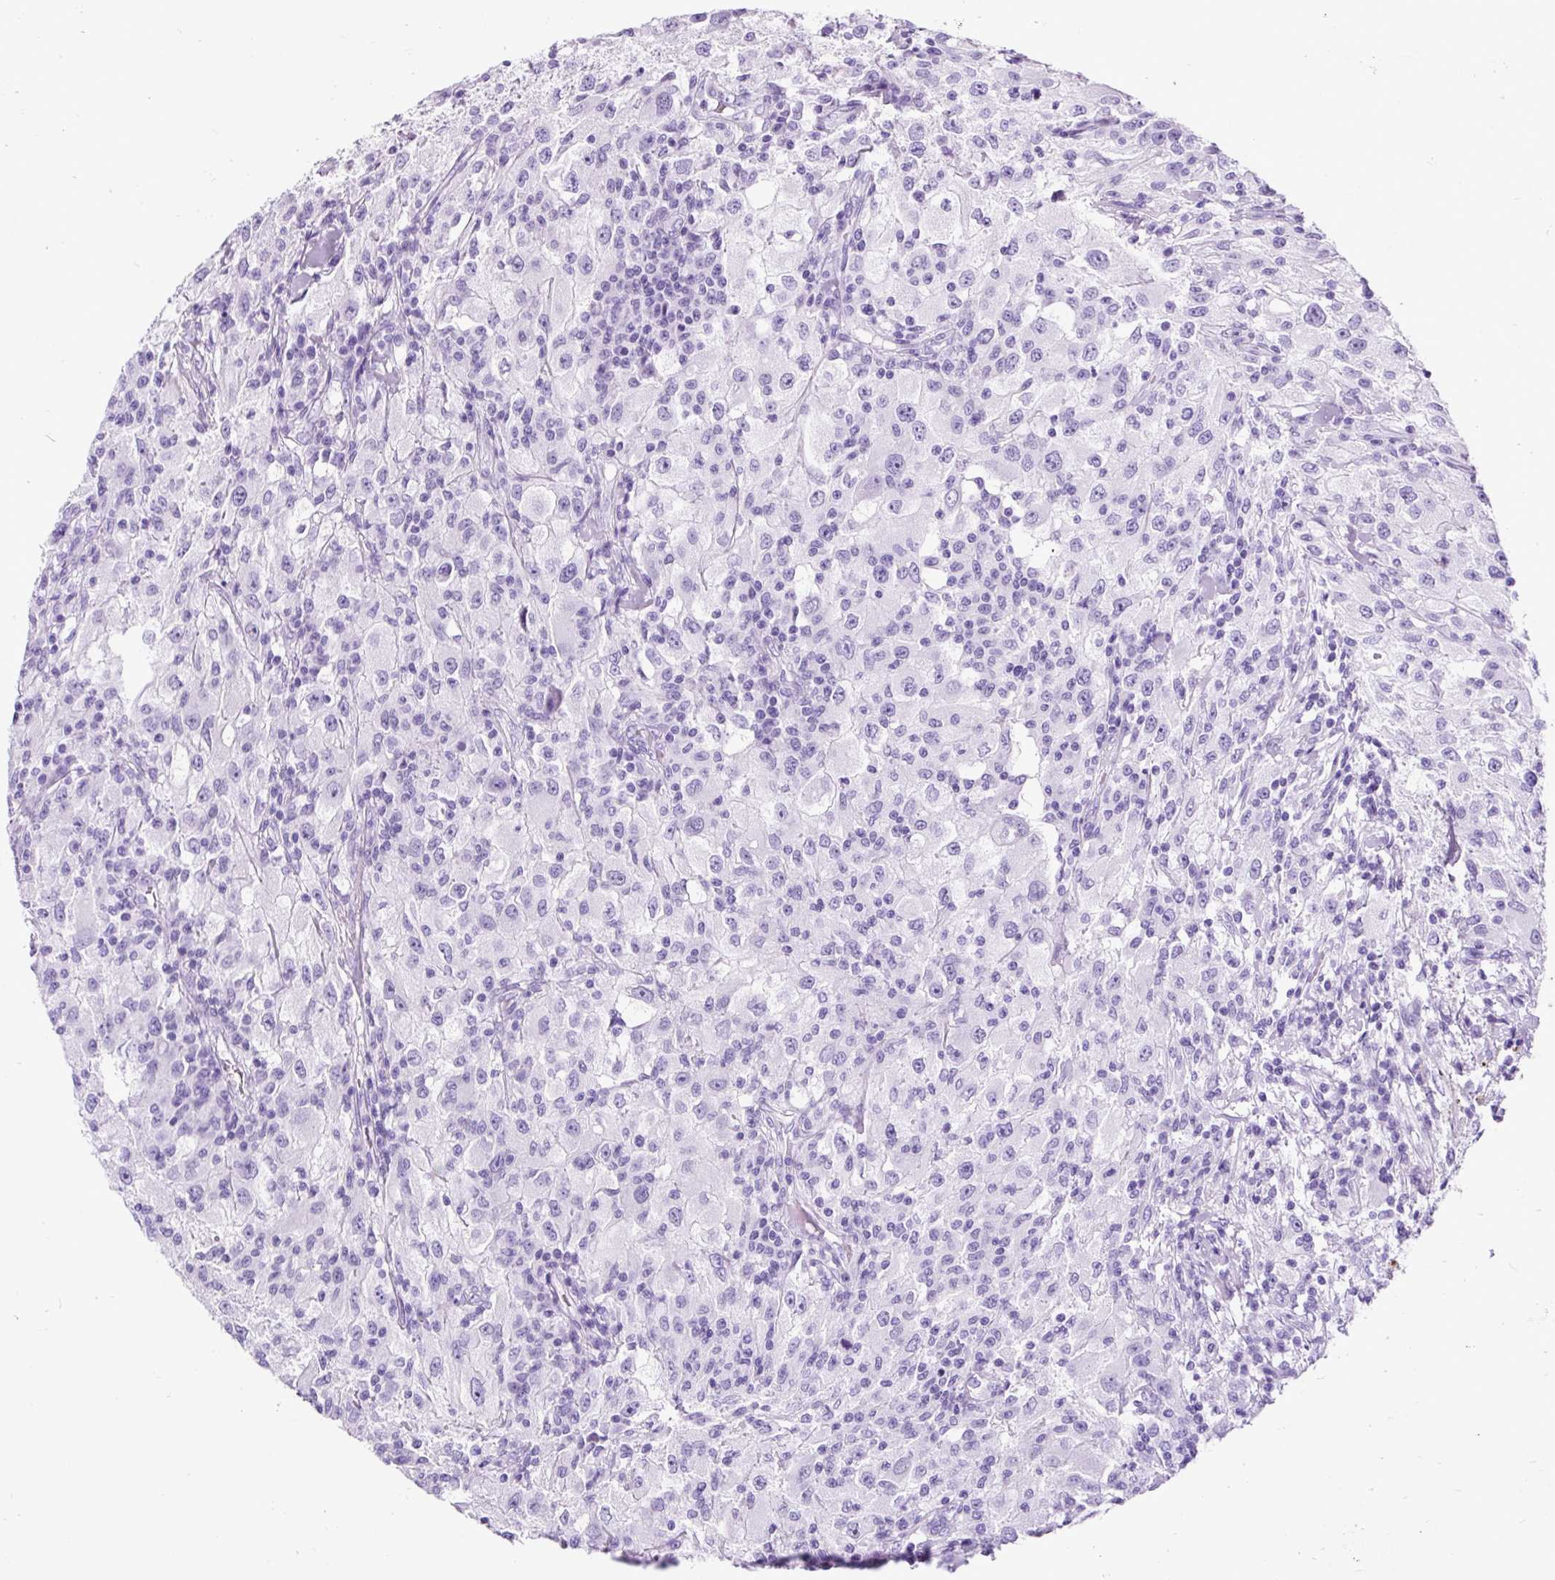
{"staining": {"intensity": "negative", "quantity": "none", "location": "none"}, "tissue": "renal cancer", "cell_type": "Tumor cells", "image_type": "cancer", "snomed": [{"axis": "morphology", "description": "Adenocarcinoma, NOS"}, {"axis": "topography", "description": "Kidney"}], "caption": "High magnification brightfield microscopy of renal adenocarcinoma stained with DAB (3,3'-diaminobenzidine) (brown) and counterstained with hematoxylin (blue): tumor cells show no significant expression. Brightfield microscopy of IHC stained with DAB (3,3'-diaminobenzidine) (brown) and hematoxylin (blue), captured at high magnification.", "gene": "CEL", "patient": {"sex": "female", "age": 67}}